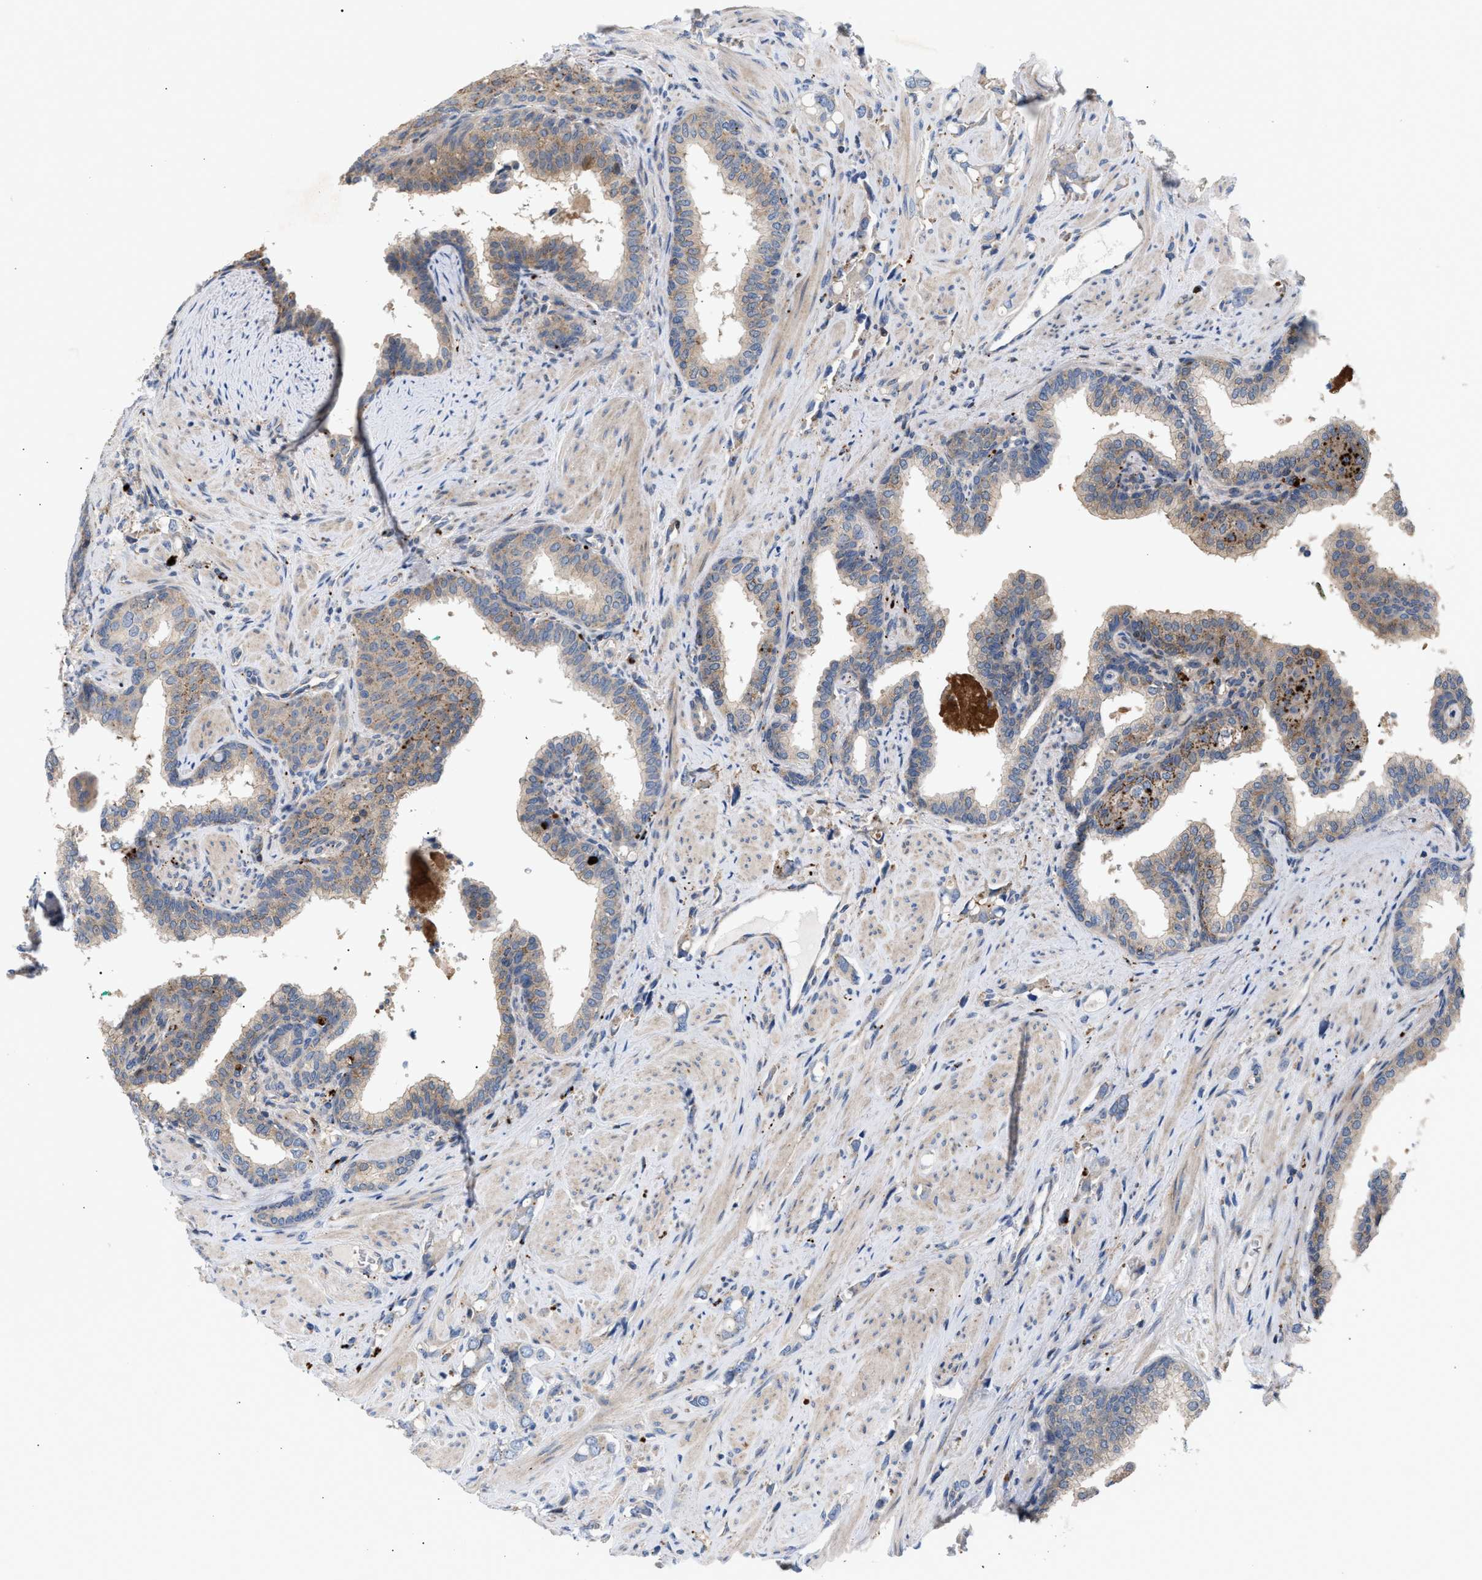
{"staining": {"intensity": "weak", "quantity": "<25%", "location": "cytoplasmic/membranous"}, "tissue": "prostate cancer", "cell_type": "Tumor cells", "image_type": "cancer", "snomed": [{"axis": "morphology", "description": "Adenocarcinoma, High grade"}, {"axis": "topography", "description": "Prostate"}], "caption": "Immunohistochemistry of human prostate high-grade adenocarcinoma reveals no staining in tumor cells. Nuclei are stained in blue.", "gene": "MBTD1", "patient": {"sex": "male", "age": 52}}